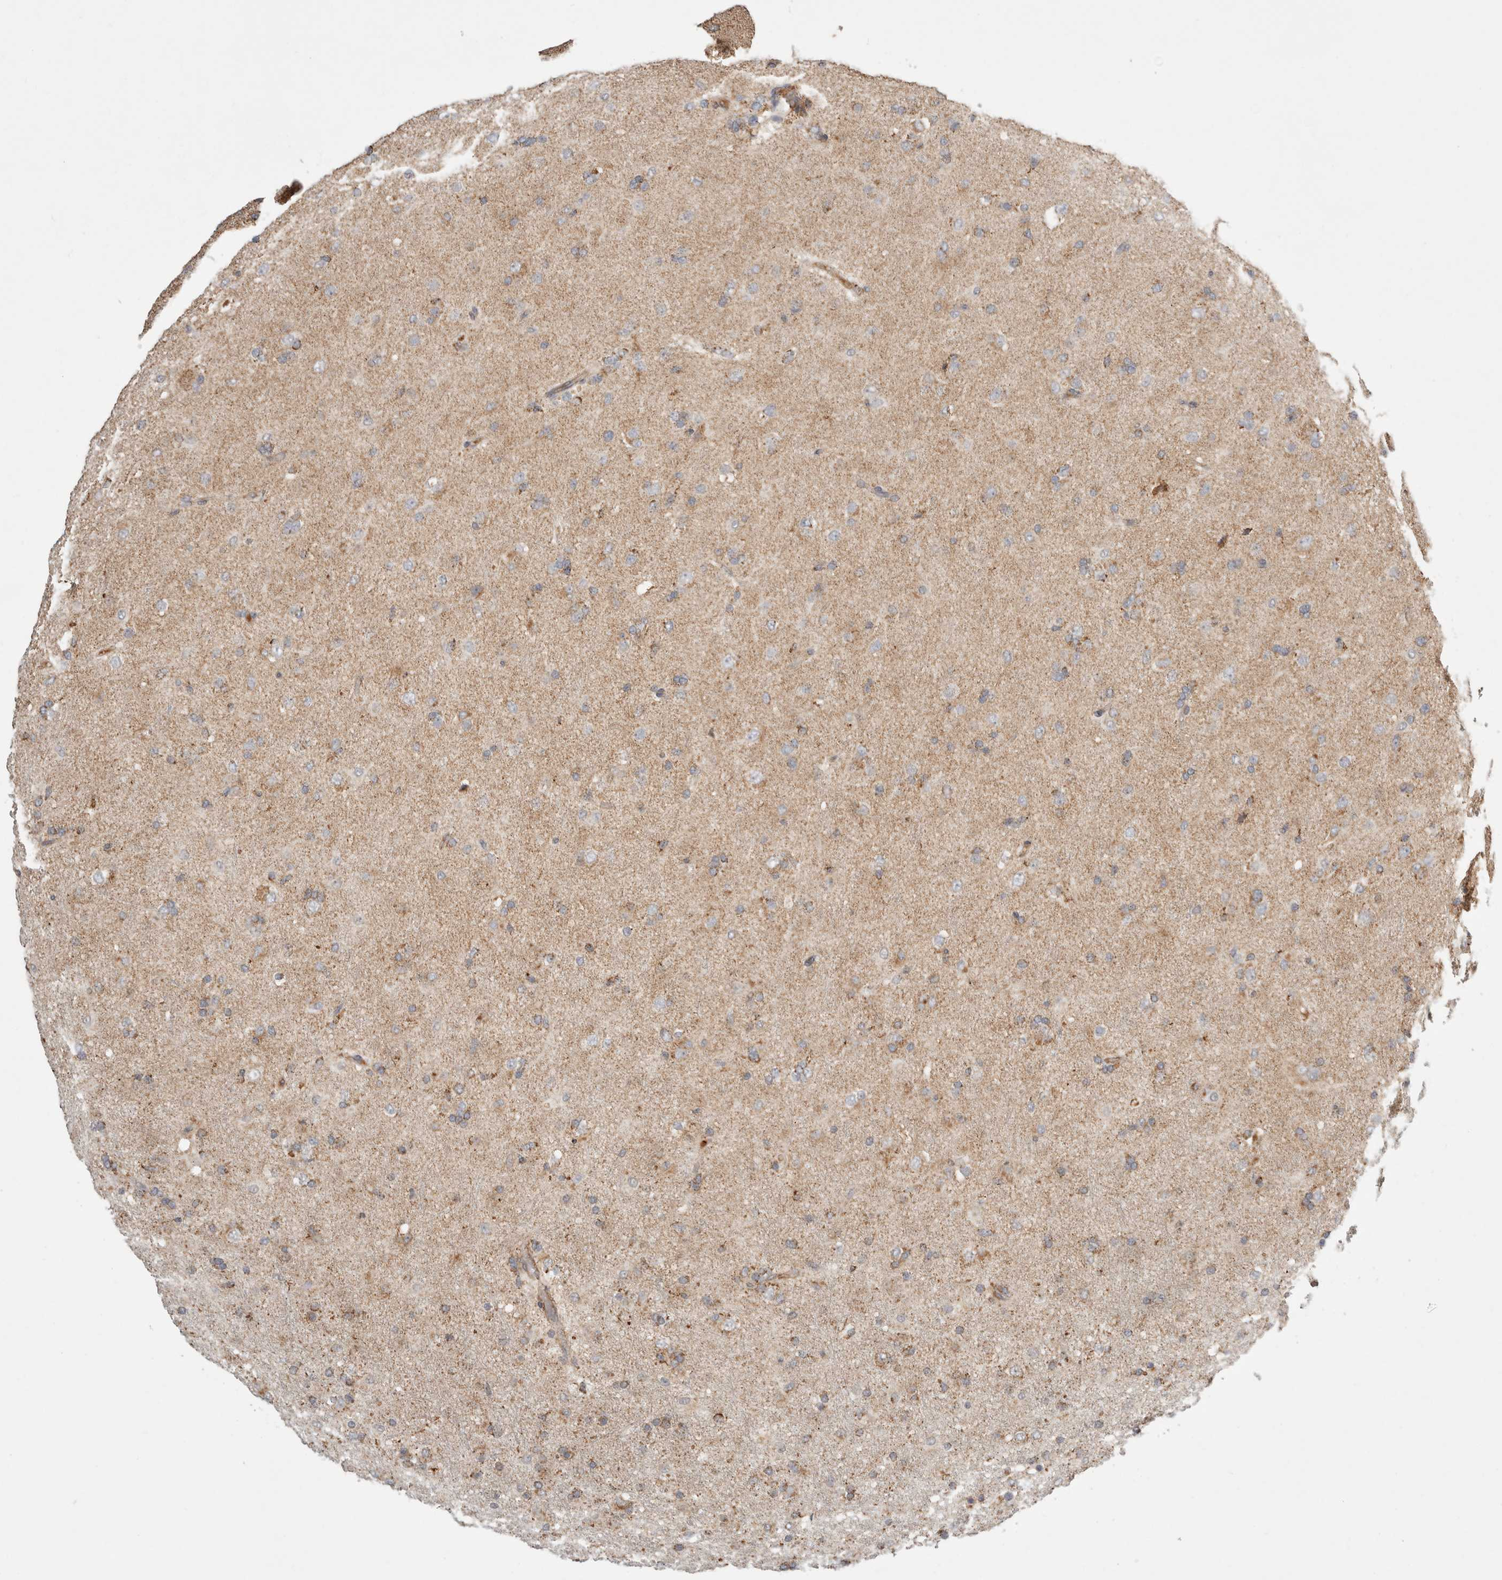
{"staining": {"intensity": "weak", "quantity": ">75%", "location": "cytoplasmic/membranous"}, "tissue": "glioma", "cell_type": "Tumor cells", "image_type": "cancer", "snomed": [{"axis": "morphology", "description": "Glioma, malignant, Low grade"}, {"axis": "topography", "description": "Brain"}], "caption": "Protein staining by immunohistochemistry (IHC) shows weak cytoplasmic/membranous positivity in about >75% of tumor cells in low-grade glioma (malignant). The protein of interest is shown in brown color, while the nuclei are stained blue.", "gene": "HROB", "patient": {"sex": "male", "age": 65}}